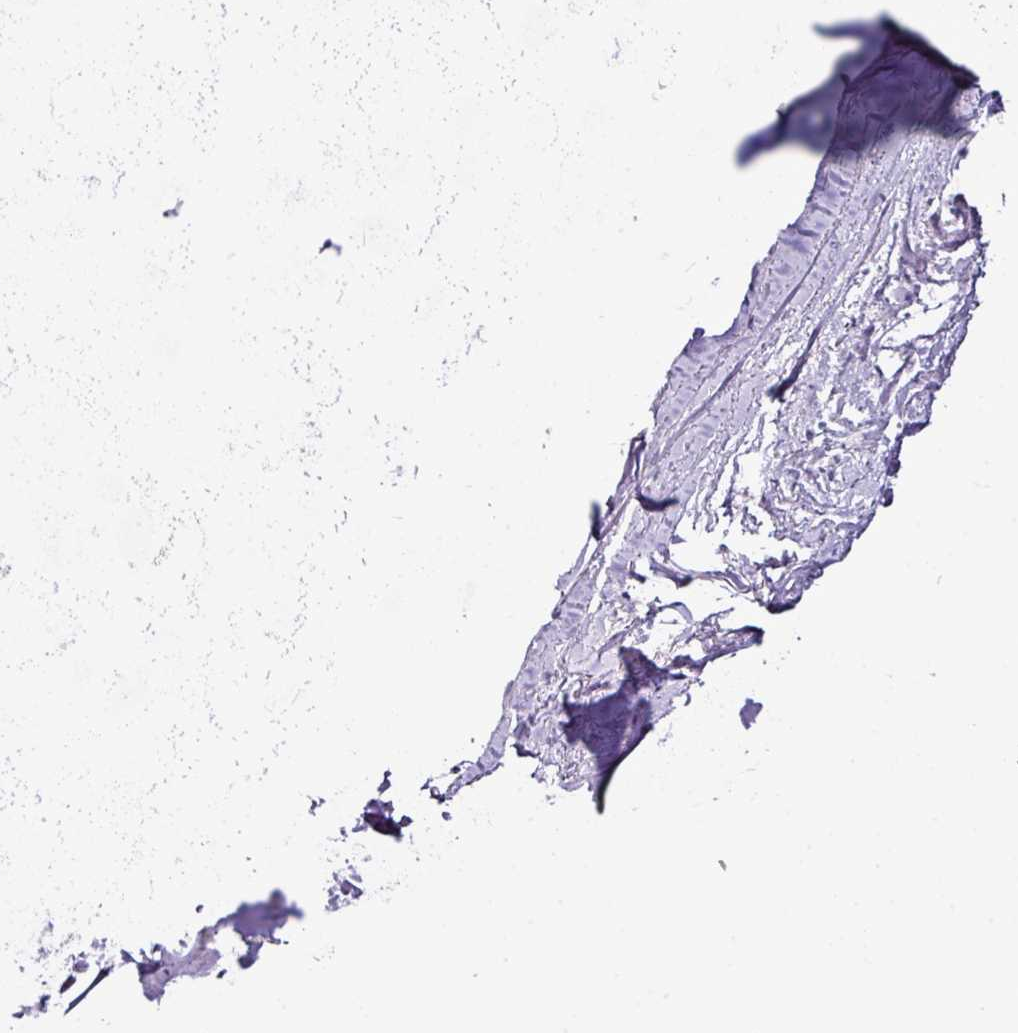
{"staining": {"intensity": "negative", "quantity": "none", "location": "none"}, "tissue": "soft tissue", "cell_type": "Chondrocytes", "image_type": "normal", "snomed": [{"axis": "morphology", "description": "Normal tissue, NOS"}, {"axis": "topography", "description": "Cartilage tissue"}, {"axis": "topography", "description": "Bronchus"}], "caption": "A micrograph of human soft tissue is negative for staining in chondrocytes.", "gene": "AGAP4", "patient": {"sex": "female", "age": 72}}